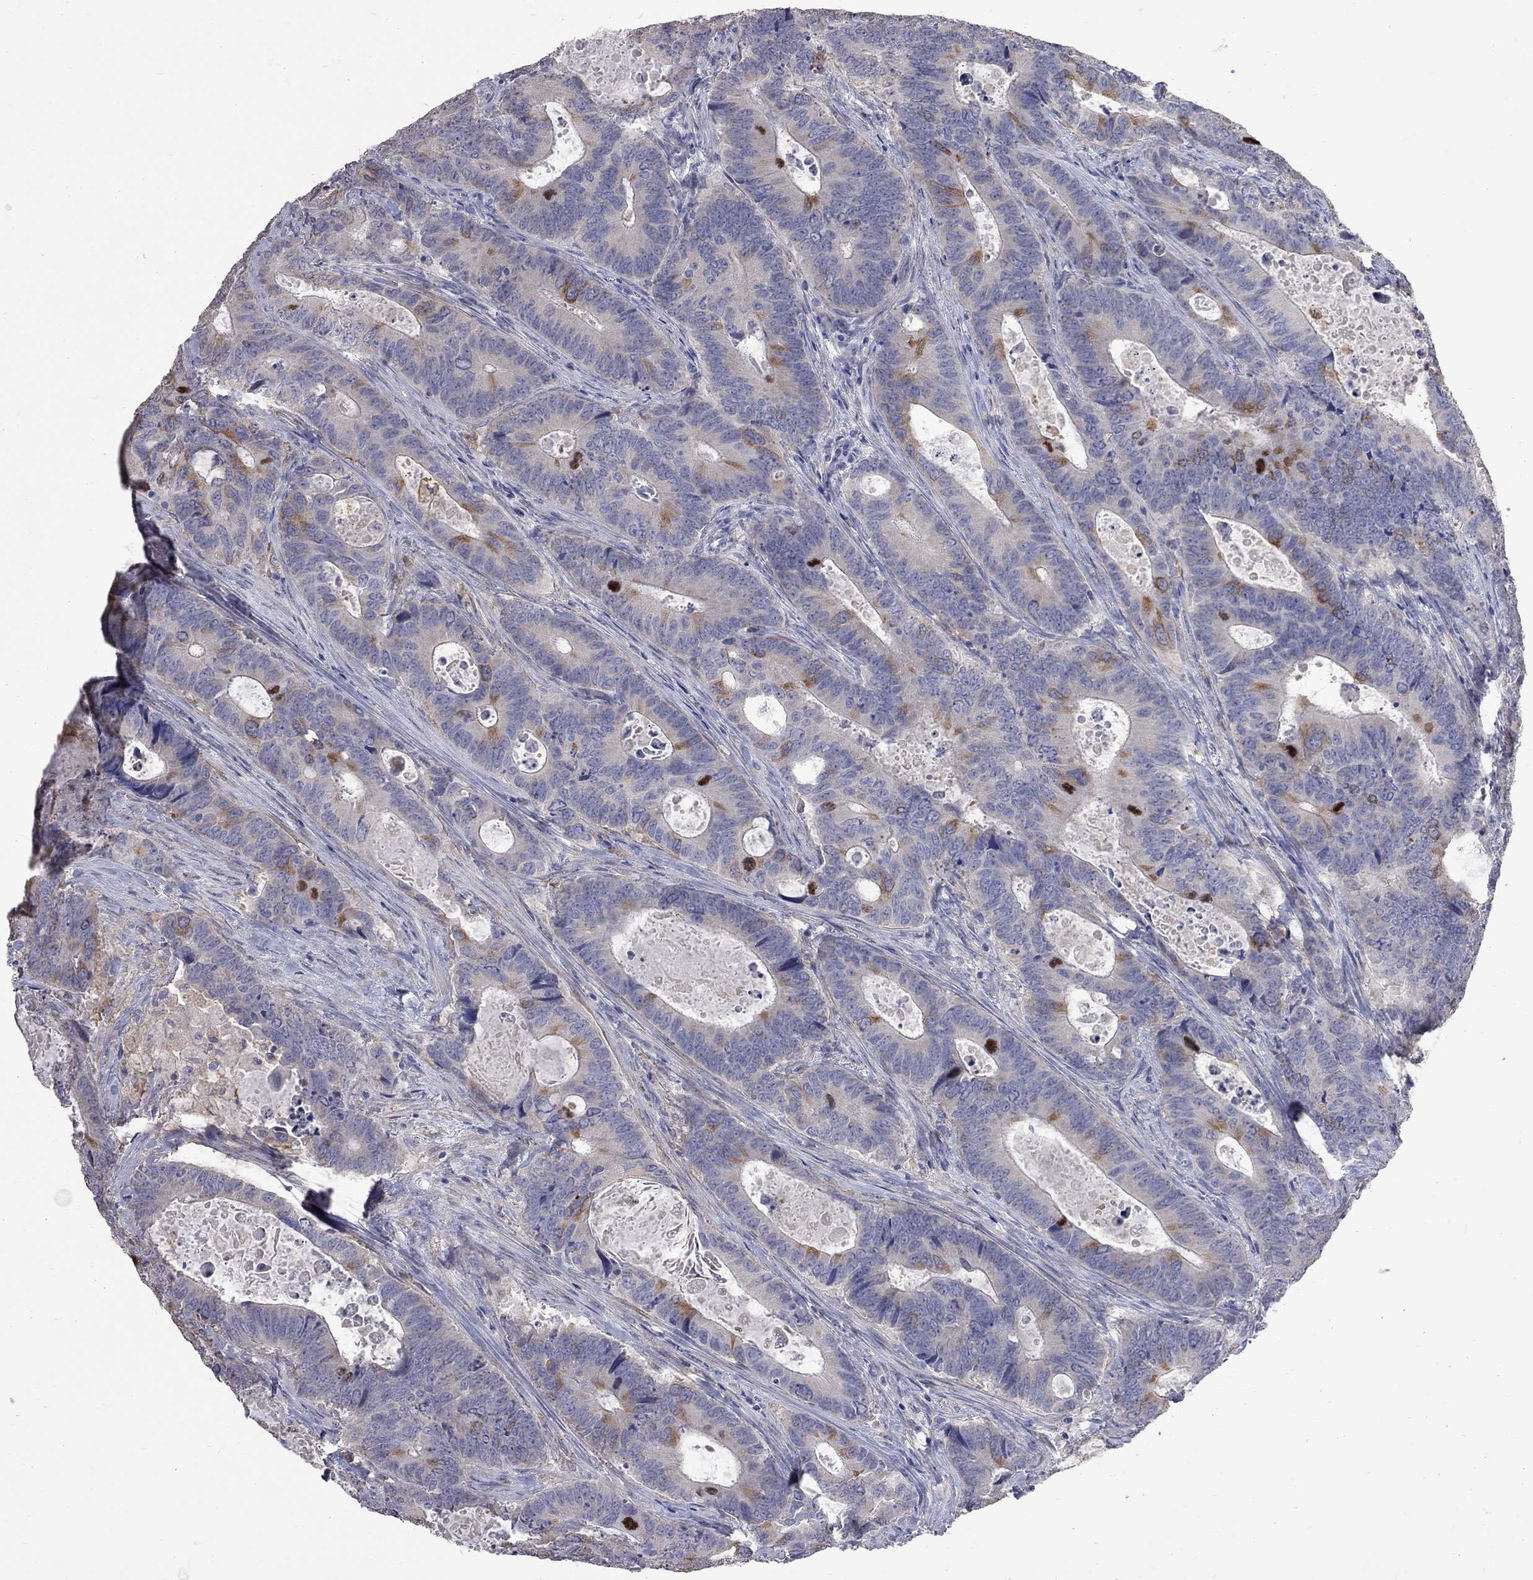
{"staining": {"intensity": "moderate", "quantity": "<25%", "location": "cytoplasmic/membranous"}, "tissue": "colorectal cancer", "cell_type": "Tumor cells", "image_type": "cancer", "snomed": [{"axis": "morphology", "description": "Adenocarcinoma, NOS"}, {"axis": "topography", "description": "Colon"}], "caption": "Immunohistochemistry (IHC) of colorectal cancer shows low levels of moderate cytoplasmic/membranous staining in about <25% of tumor cells. (brown staining indicates protein expression, while blue staining denotes nuclei).", "gene": "CKAP2", "patient": {"sex": "female", "age": 82}}